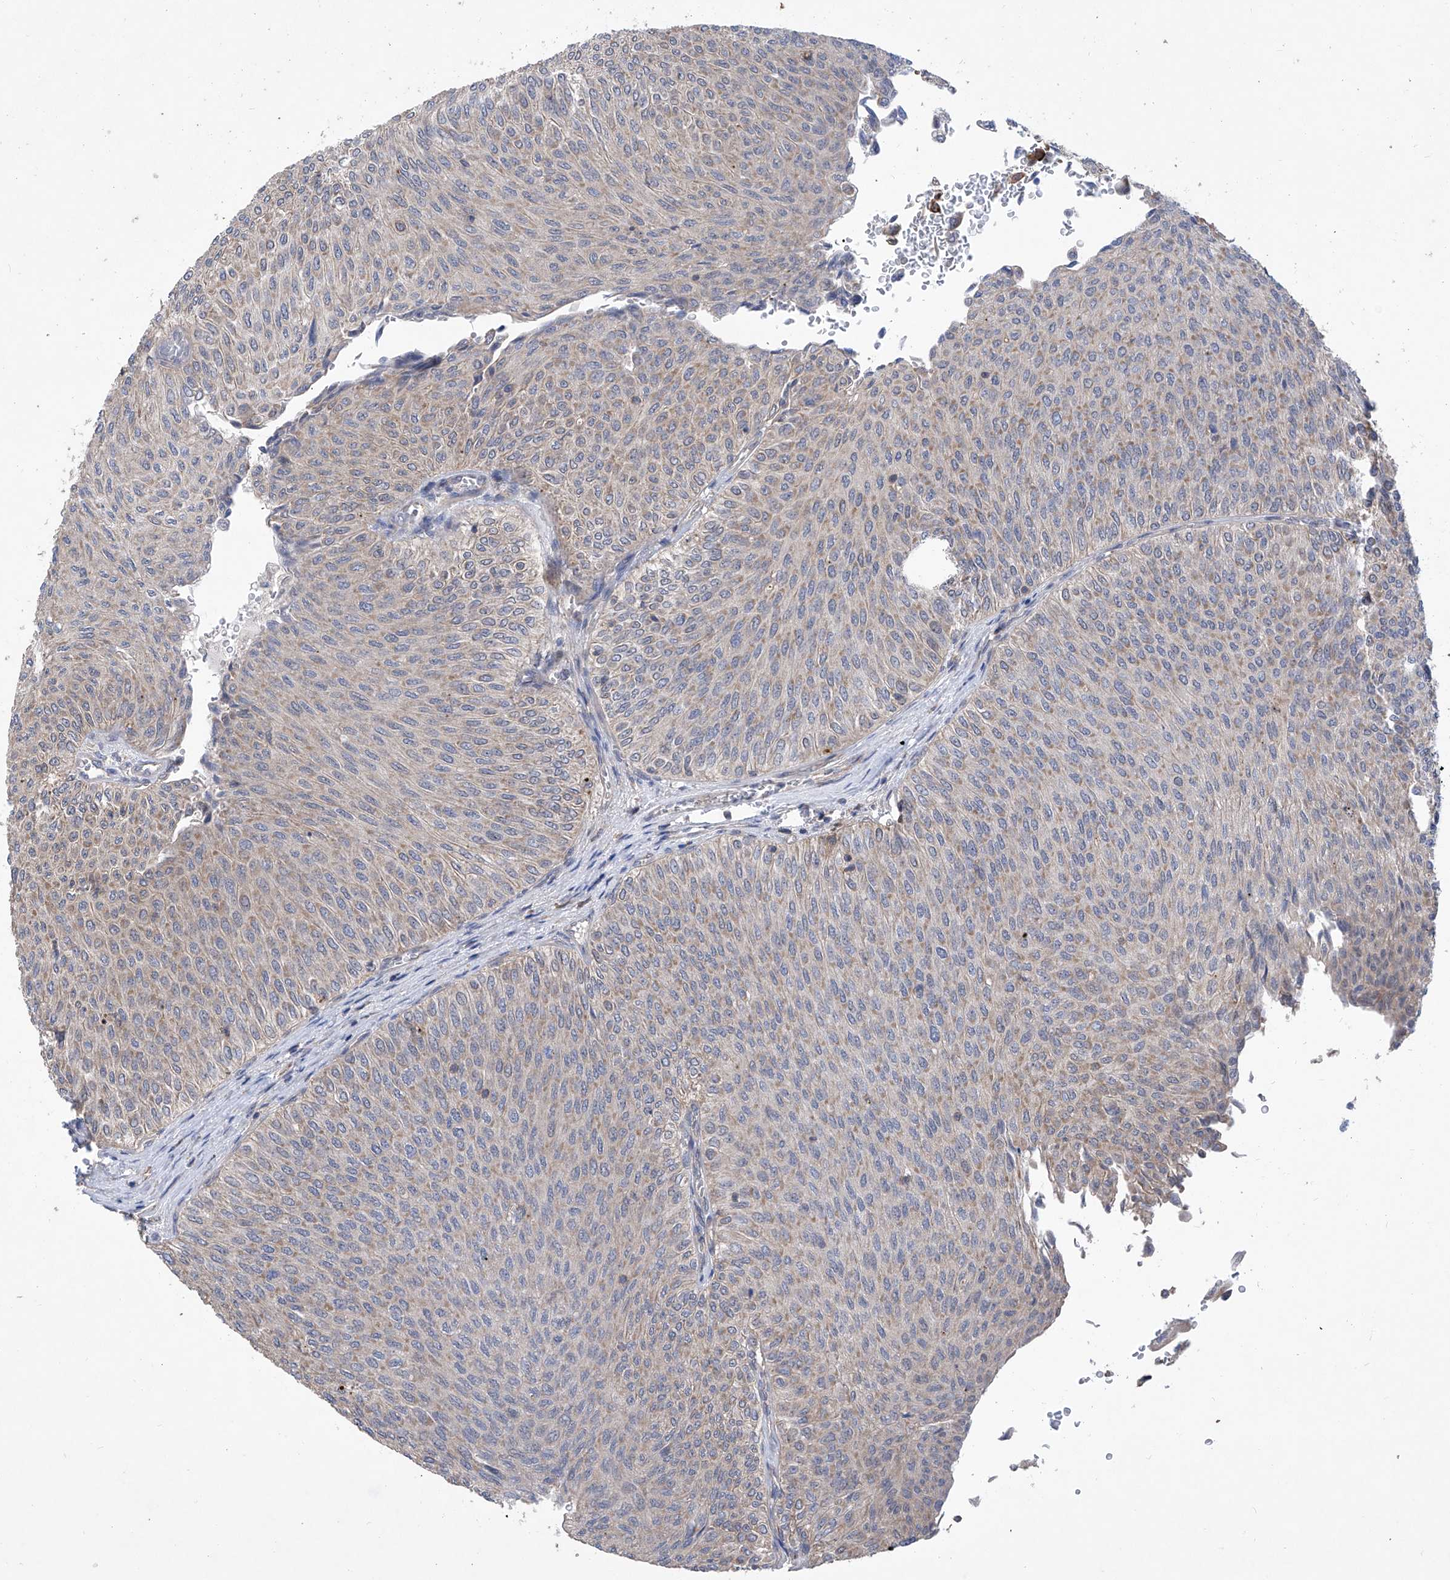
{"staining": {"intensity": "weak", "quantity": ">75%", "location": "cytoplasmic/membranous"}, "tissue": "urothelial cancer", "cell_type": "Tumor cells", "image_type": "cancer", "snomed": [{"axis": "morphology", "description": "Urothelial carcinoma, Low grade"}, {"axis": "topography", "description": "Urinary bladder"}], "caption": "DAB (3,3'-diaminobenzidine) immunohistochemical staining of urothelial cancer reveals weak cytoplasmic/membranous protein expression in approximately >75% of tumor cells.", "gene": "KIFC2", "patient": {"sex": "male", "age": 78}}